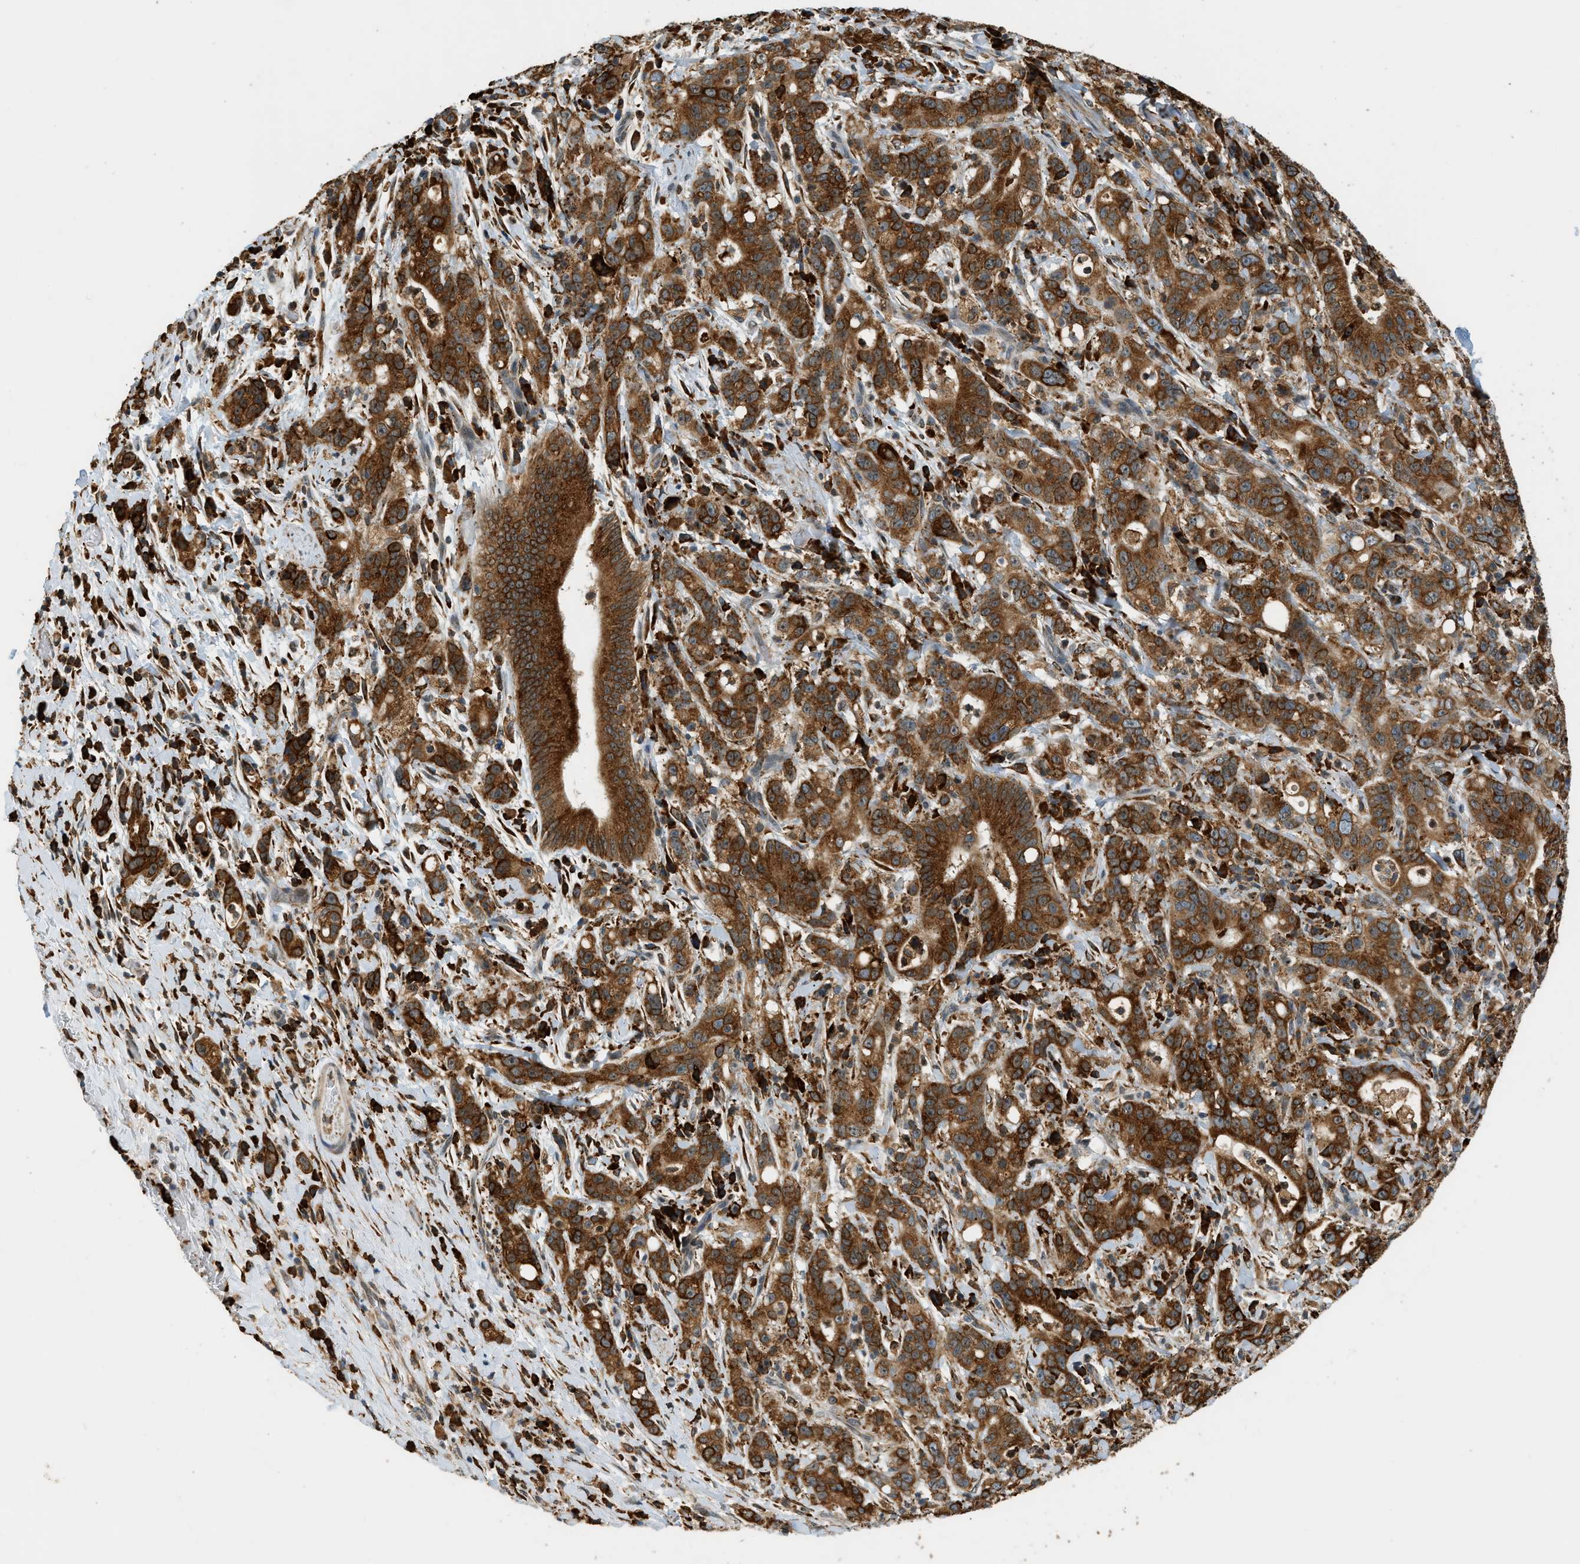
{"staining": {"intensity": "strong", "quantity": ">75%", "location": "cytoplasmic/membranous,nuclear"}, "tissue": "liver cancer", "cell_type": "Tumor cells", "image_type": "cancer", "snomed": [{"axis": "morphology", "description": "Cholangiocarcinoma"}, {"axis": "topography", "description": "Liver"}], "caption": "Immunohistochemical staining of human liver cholangiocarcinoma shows high levels of strong cytoplasmic/membranous and nuclear staining in about >75% of tumor cells.", "gene": "SEMA4D", "patient": {"sex": "female", "age": 38}}